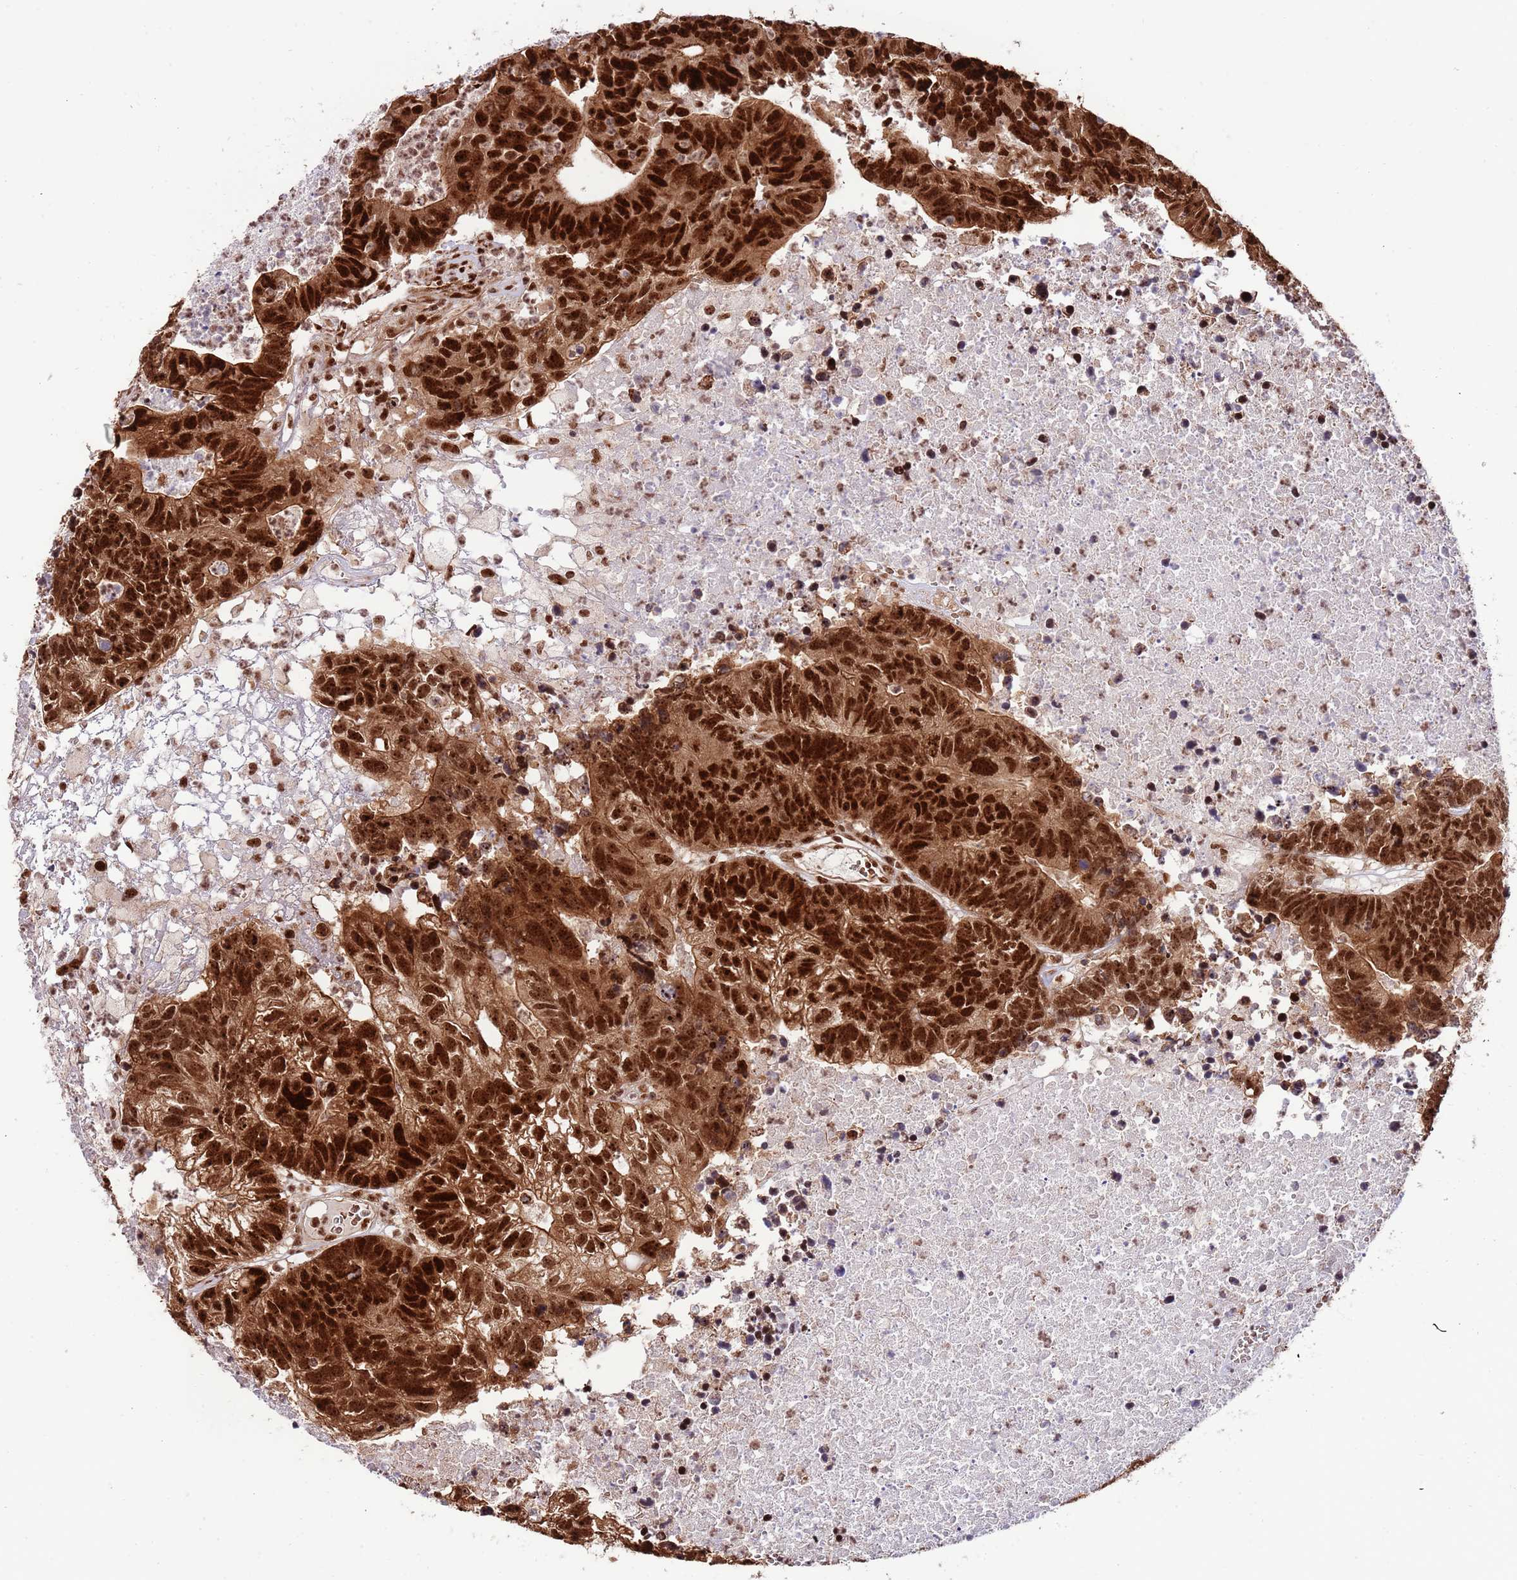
{"staining": {"intensity": "strong", "quantity": ">75%", "location": "cytoplasmic/membranous,nuclear"}, "tissue": "colorectal cancer", "cell_type": "Tumor cells", "image_type": "cancer", "snomed": [{"axis": "morphology", "description": "Adenocarcinoma, NOS"}, {"axis": "topography", "description": "Colon"}], "caption": "Adenocarcinoma (colorectal) tissue exhibits strong cytoplasmic/membranous and nuclear expression in about >75% of tumor cells", "gene": "RIF1", "patient": {"sex": "female", "age": 48}}